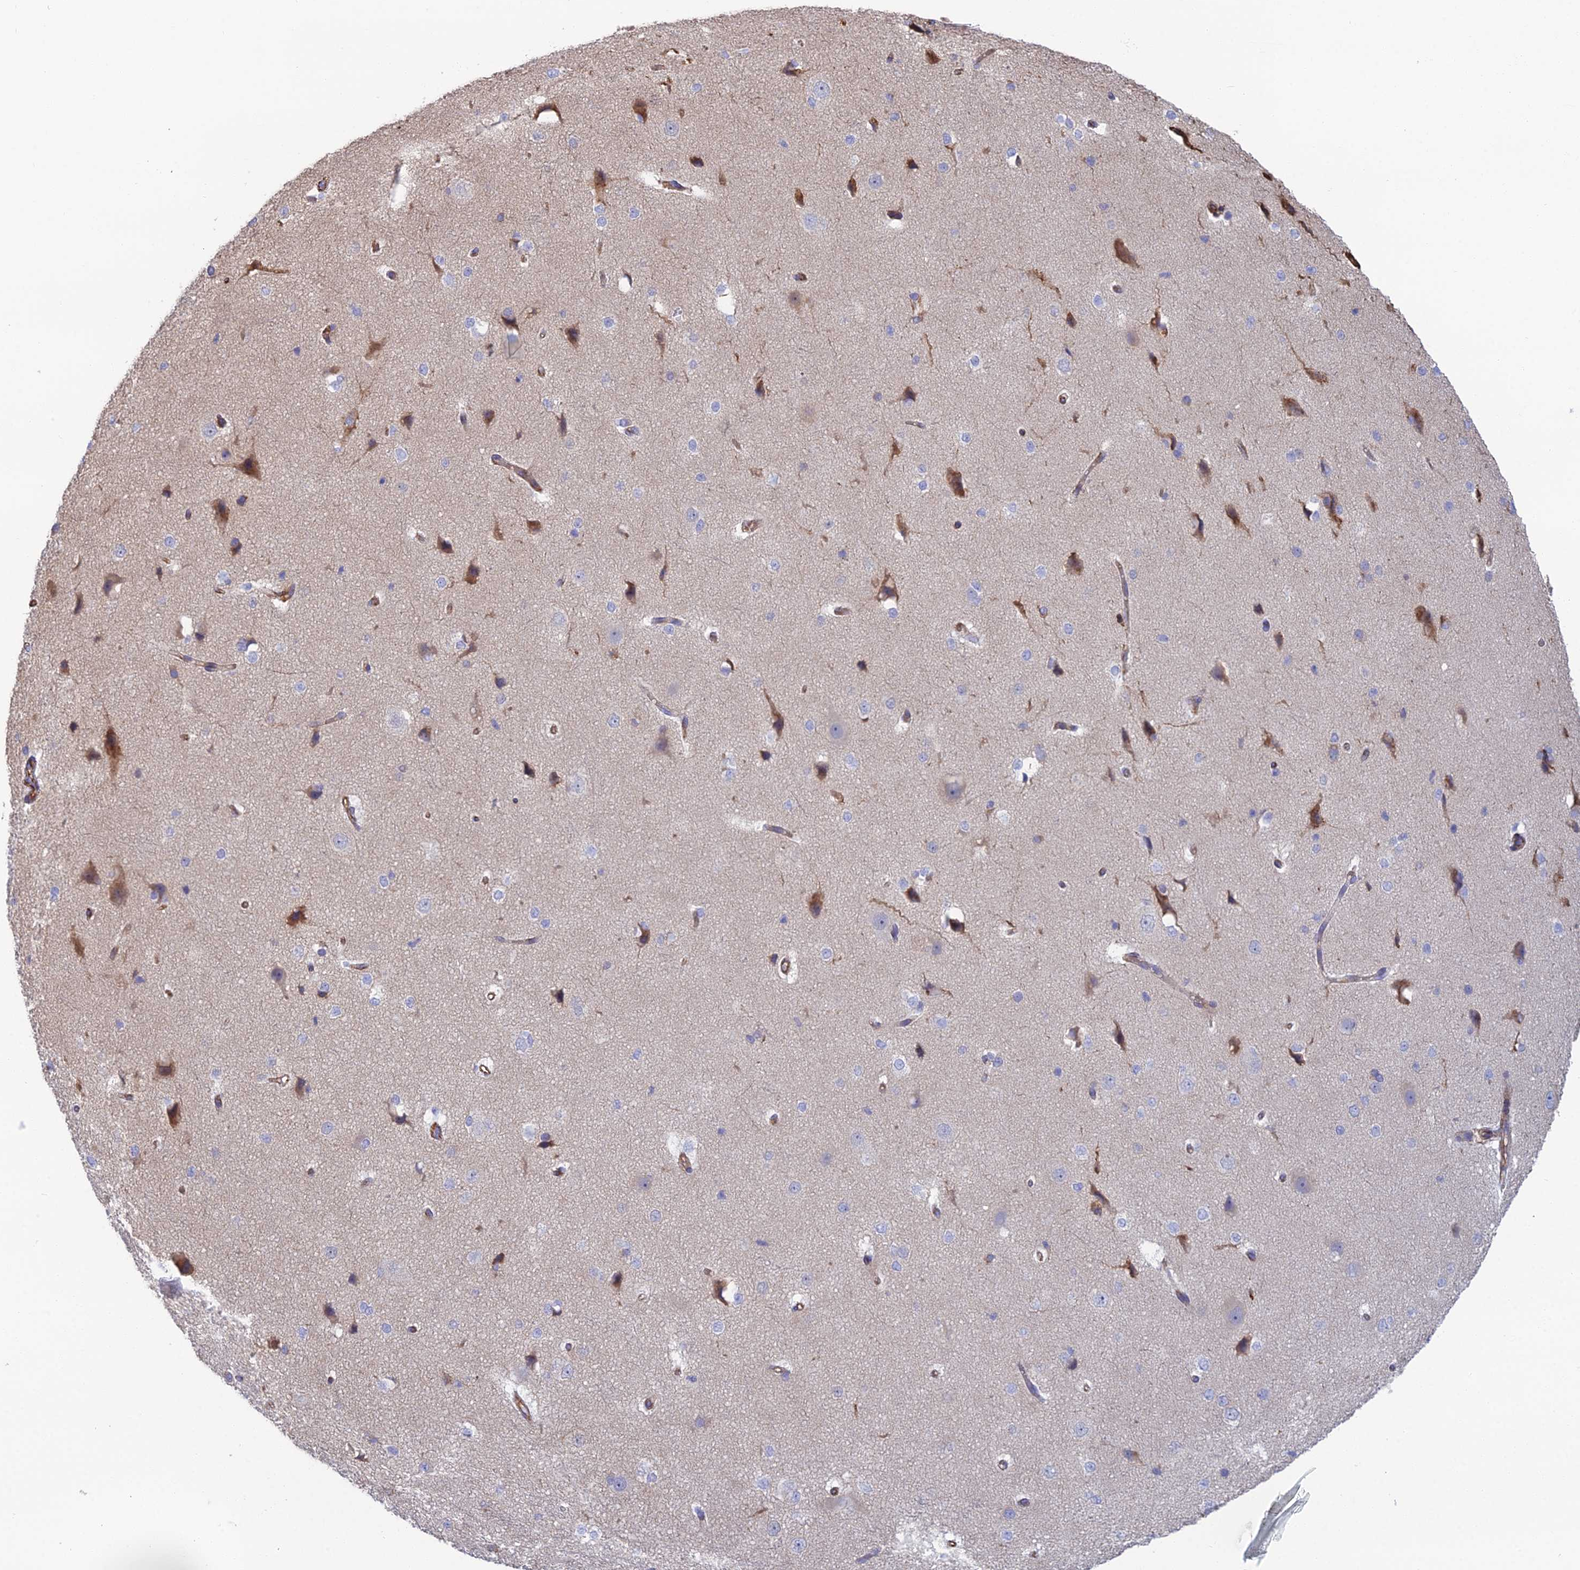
{"staining": {"intensity": "moderate", "quantity": ">75%", "location": "cytoplasmic/membranous"}, "tissue": "cerebral cortex", "cell_type": "Endothelial cells", "image_type": "normal", "snomed": [{"axis": "morphology", "description": "Normal tissue, NOS"}, {"axis": "morphology", "description": "Developmental malformation"}, {"axis": "topography", "description": "Cerebral cortex"}], "caption": "Protein staining by immunohistochemistry (IHC) shows moderate cytoplasmic/membranous positivity in about >75% of endothelial cells in unremarkable cerebral cortex.", "gene": "CLVS2", "patient": {"sex": "female", "age": 30}}